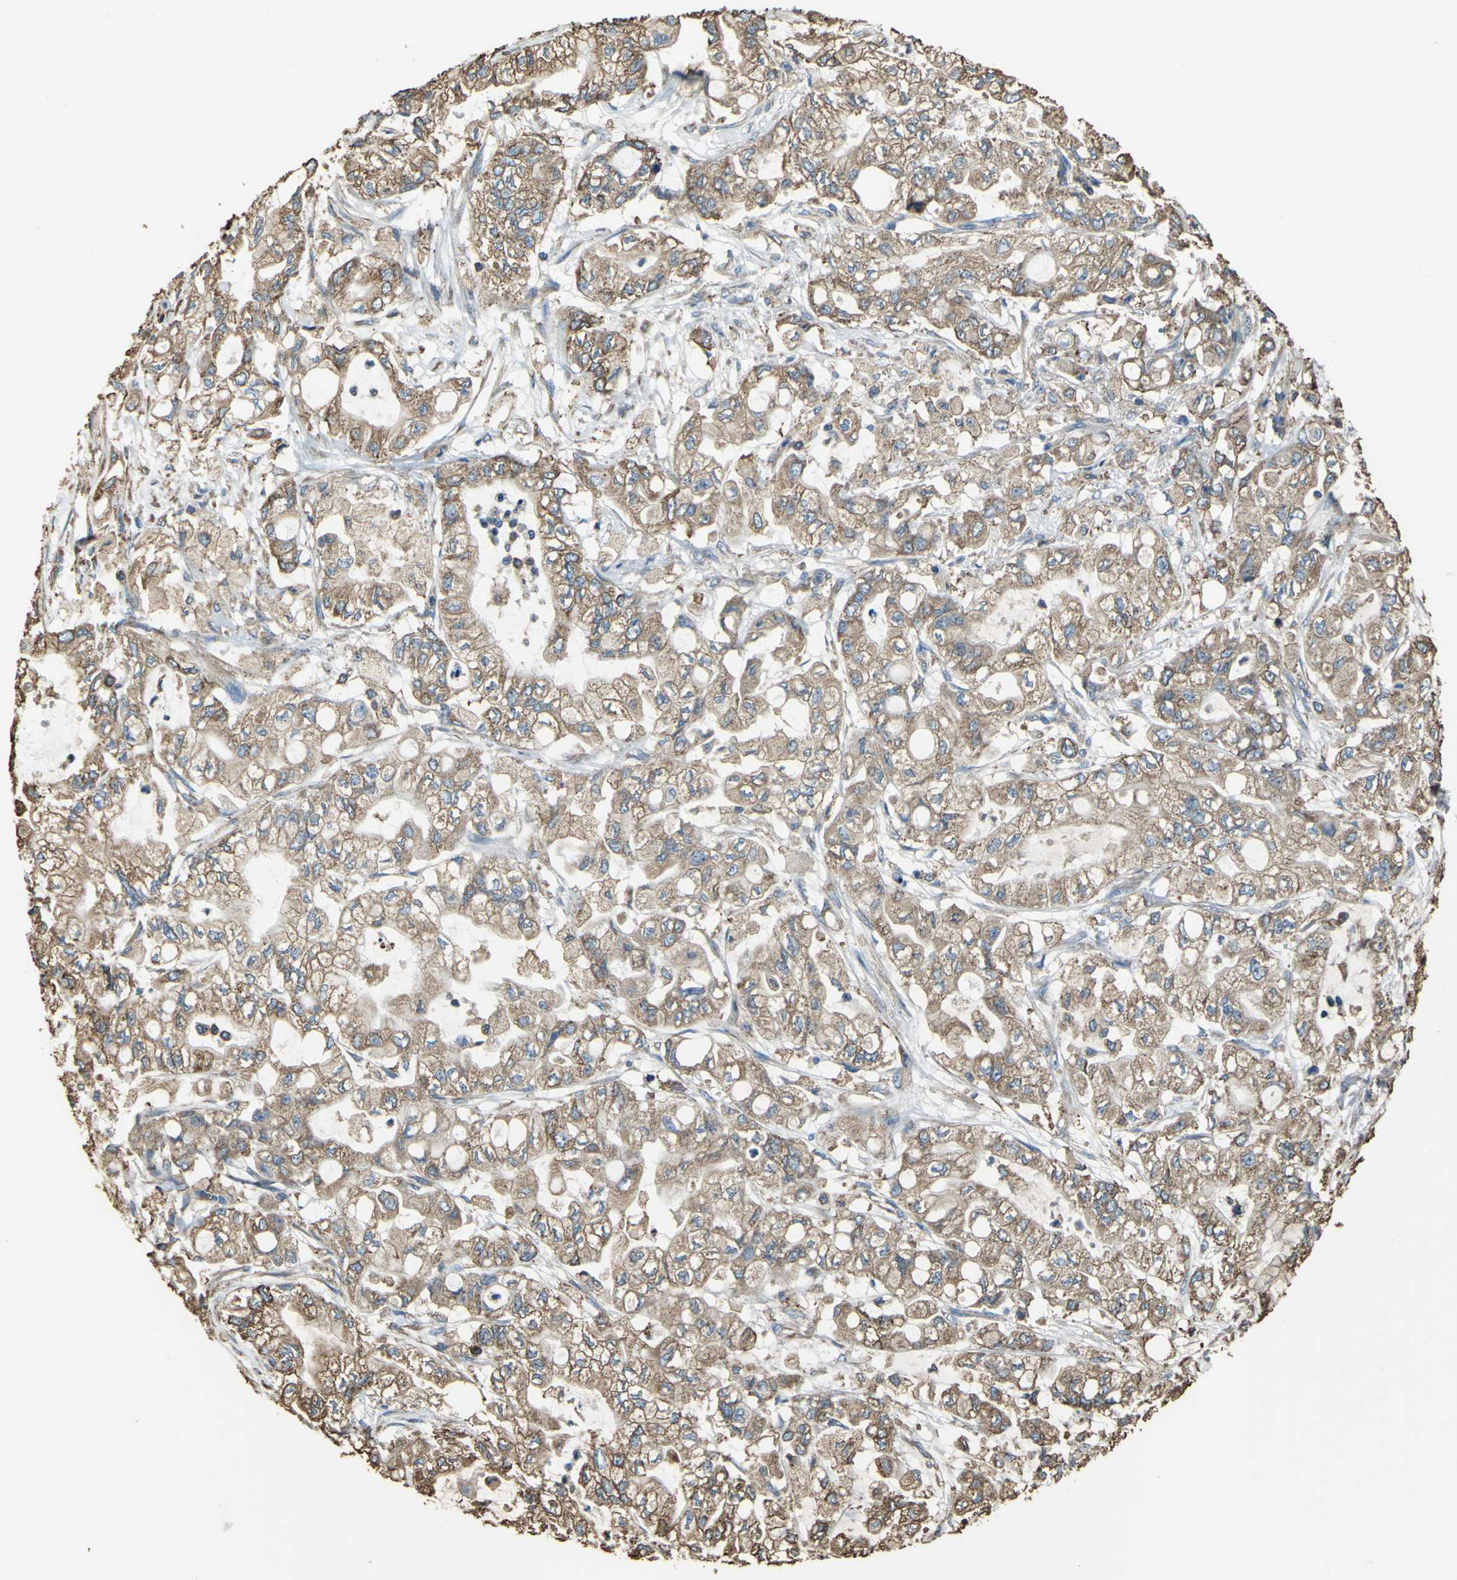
{"staining": {"intensity": "strong", "quantity": "25%-75%", "location": "cytoplasmic/membranous"}, "tissue": "pancreatic cancer", "cell_type": "Tumor cells", "image_type": "cancer", "snomed": [{"axis": "morphology", "description": "Adenocarcinoma, NOS"}, {"axis": "topography", "description": "Pancreas"}], "caption": "Immunohistochemical staining of human adenocarcinoma (pancreatic) exhibits strong cytoplasmic/membranous protein expression in approximately 25%-75% of tumor cells.", "gene": "GPANK1", "patient": {"sex": "male", "age": 79}}